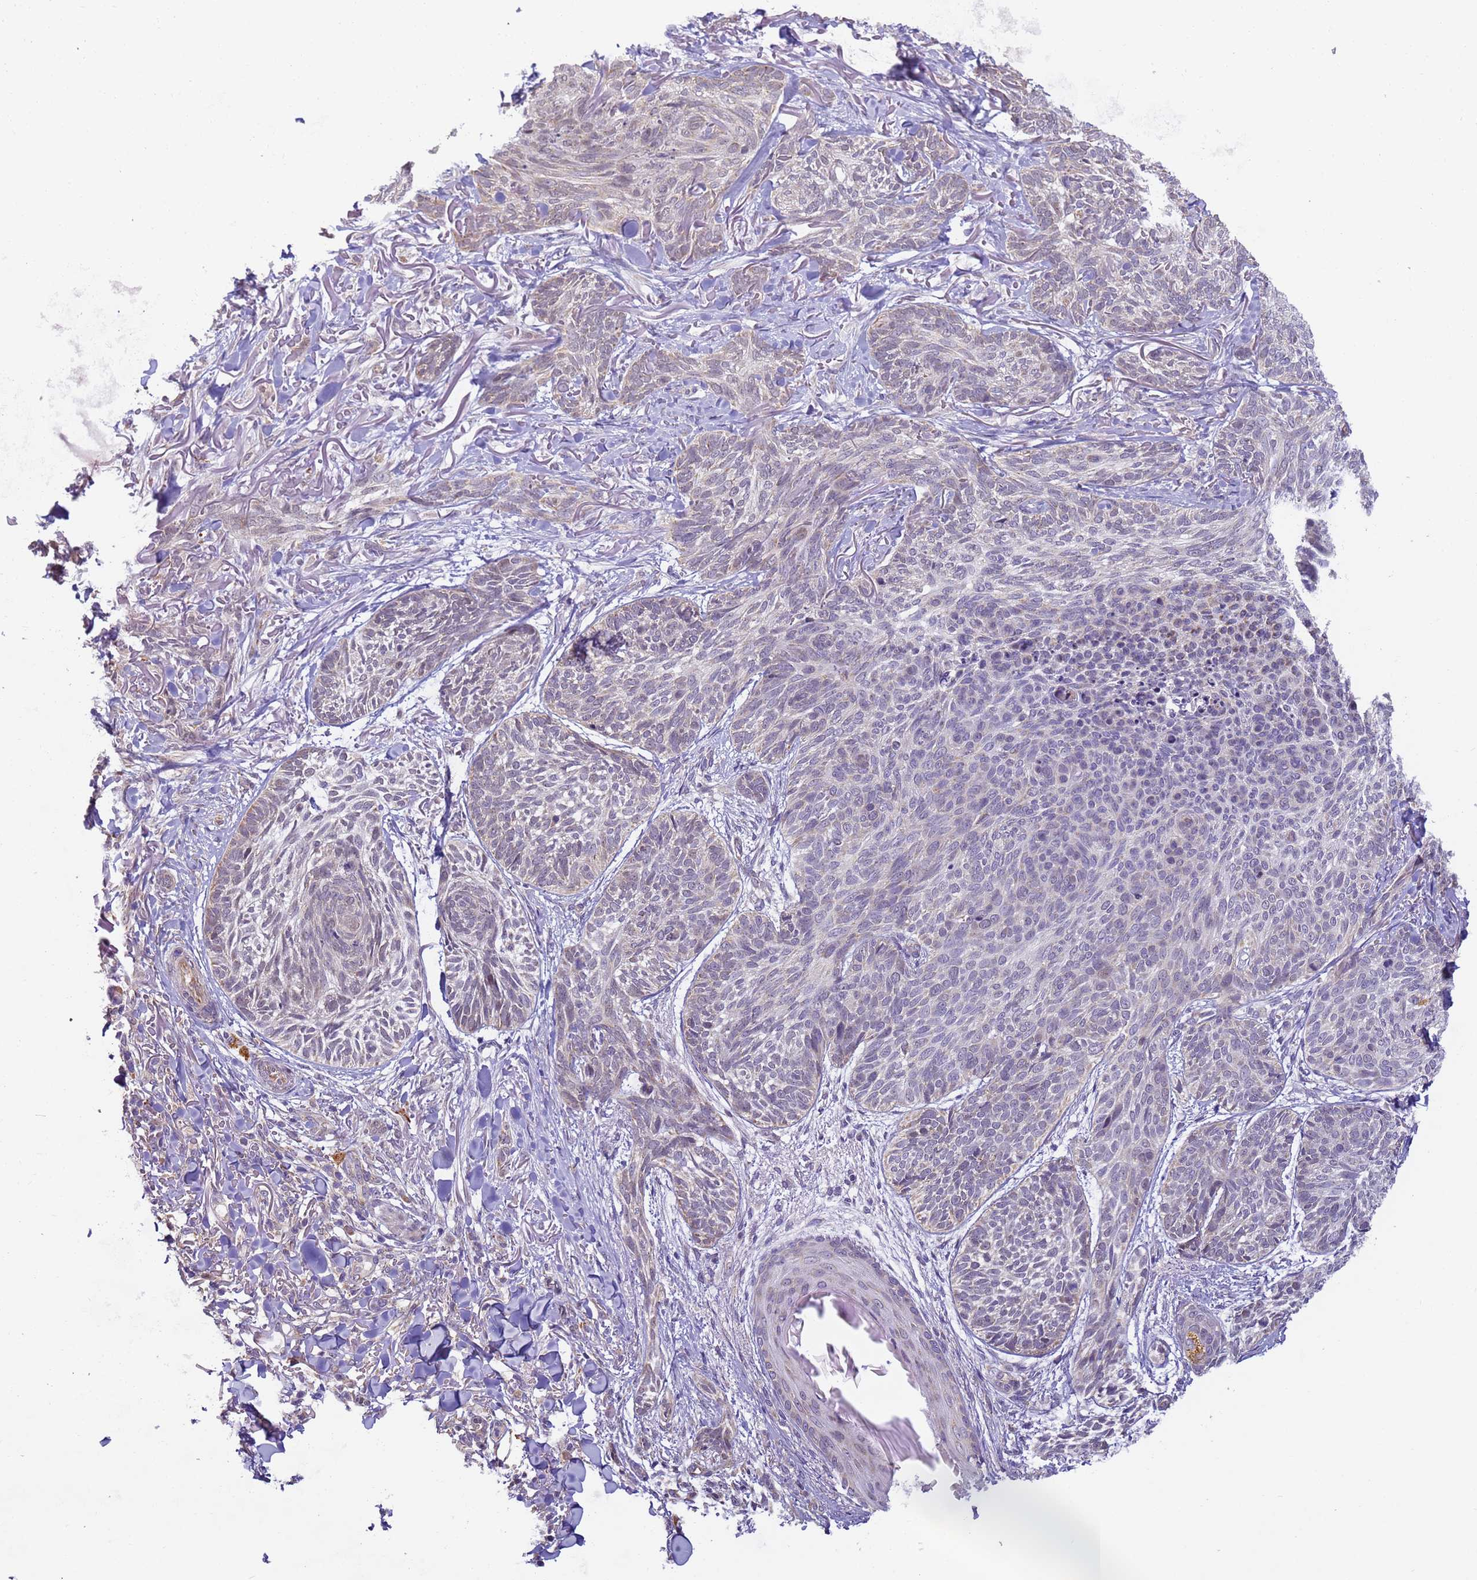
{"staining": {"intensity": "negative", "quantity": "none", "location": "none"}, "tissue": "skin cancer", "cell_type": "Tumor cells", "image_type": "cancer", "snomed": [{"axis": "morphology", "description": "Normal tissue, NOS"}, {"axis": "morphology", "description": "Basal cell carcinoma"}, {"axis": "topography", "description": "Skin"}], "caption": "High magnification brightfield microscopy of skin cancer (basal cell carcinoma) stained with DAB (3,3'-diaminobenzidine) (brown) and counterstained with hematoxylin (blue): tumor cells show no significant staining. Nuclei are stained in blue.", "gene": "RAPGEF3", "patient": {"sex": "male", "age": 66}}